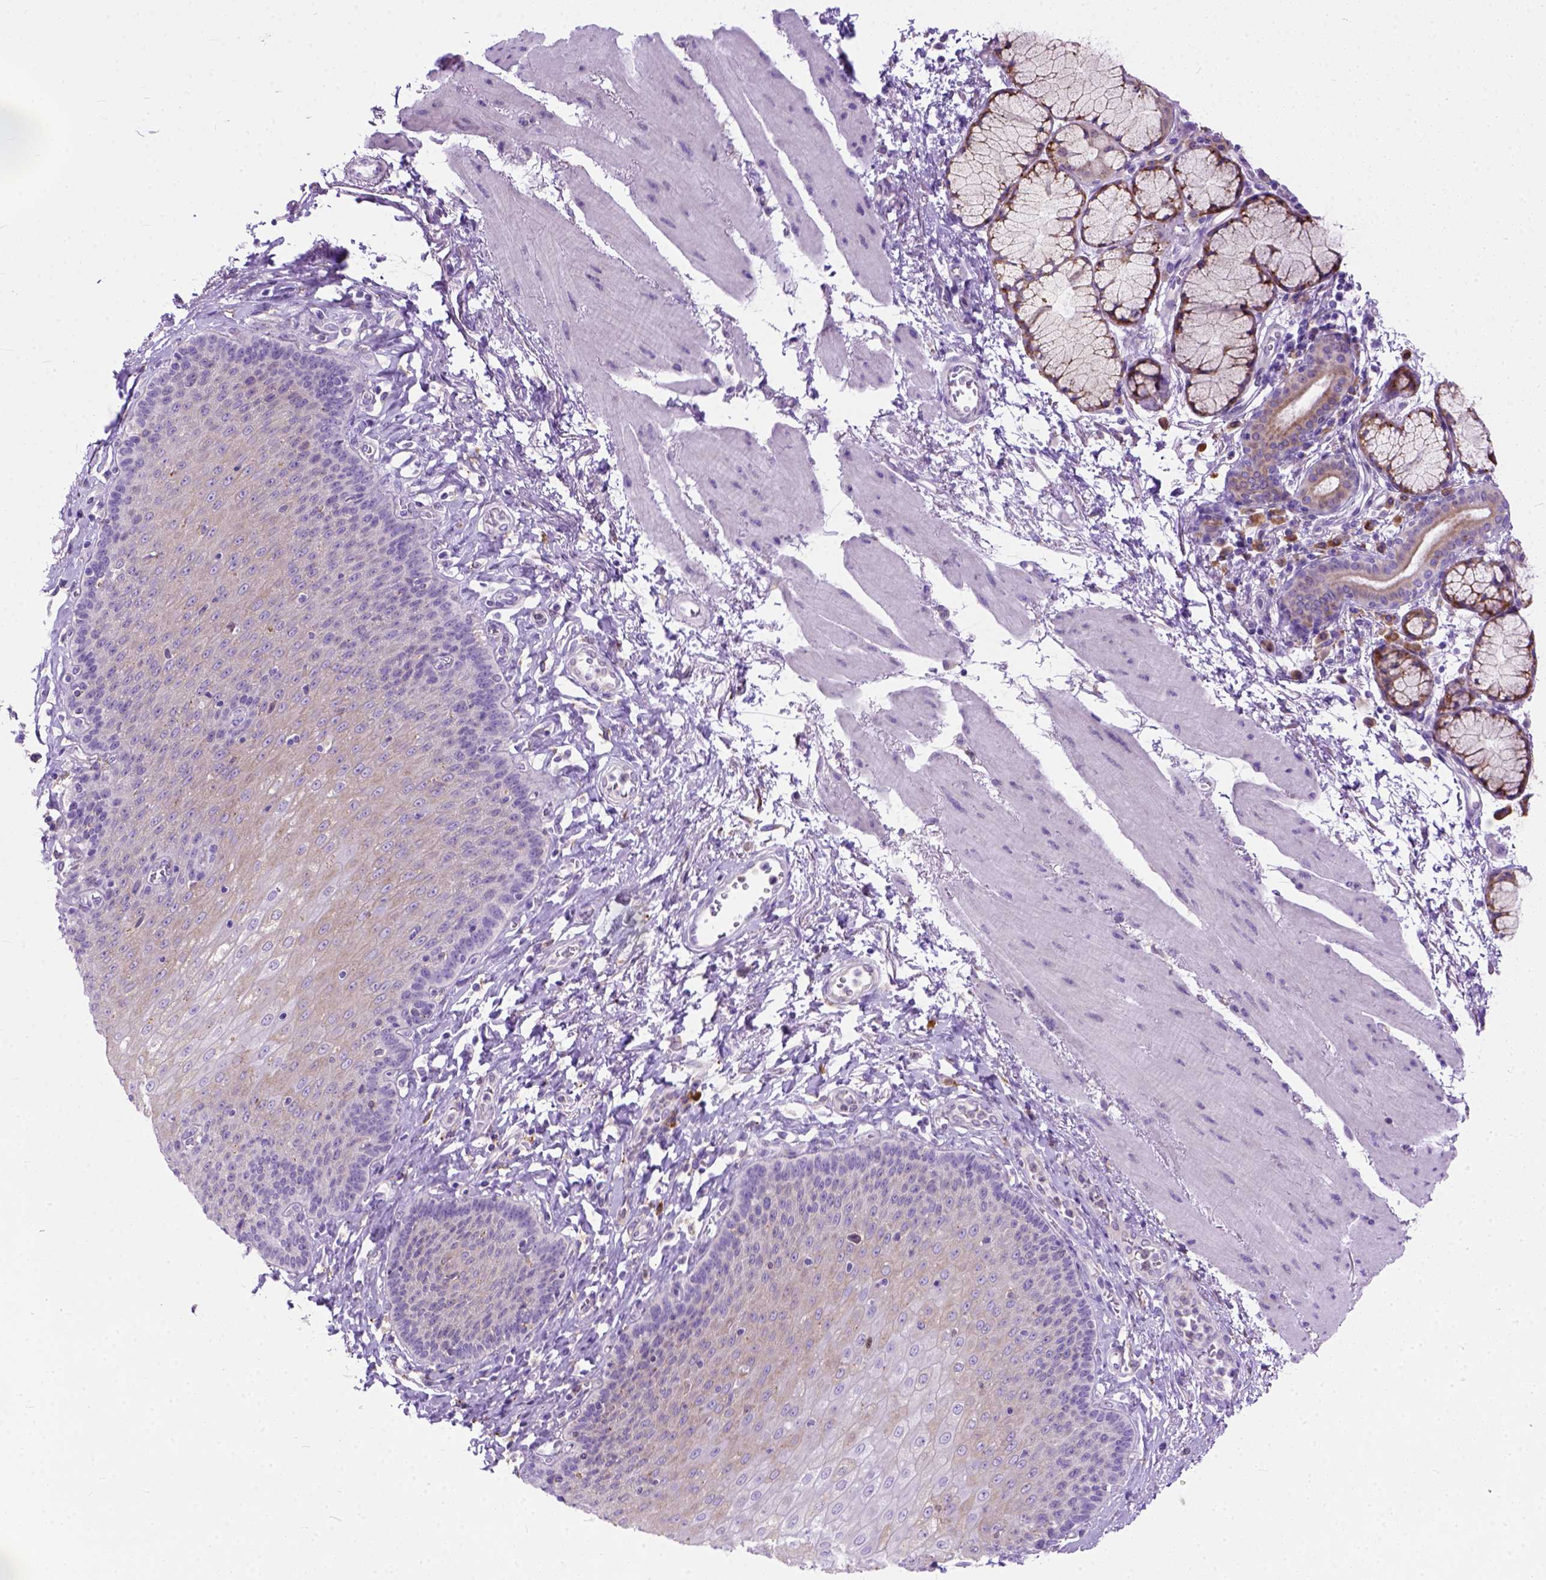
{"staining": {"intensity": "weak", "quantity": "25%-75%", "location": "cytoplasmic/membranous"}, "tissue": "esophagus", "cell_type": "Squamous epithelial cells", "image_type": "normal", "snomed": [{"axis": "morphology", "description": "Normal tissue, NOS"}, {"axis": "topography", "description": "Esophagus"}], "caption": "IHC histopathology image of unremarkable human esophagus stained for a protein (brown), which displays low levels of weak cytoplasmic/membranous staining in approximately 25%-75% of squamous epithelial cells.", "gene": "PLK4", "patient": {"sex": "female", "age": 81}}